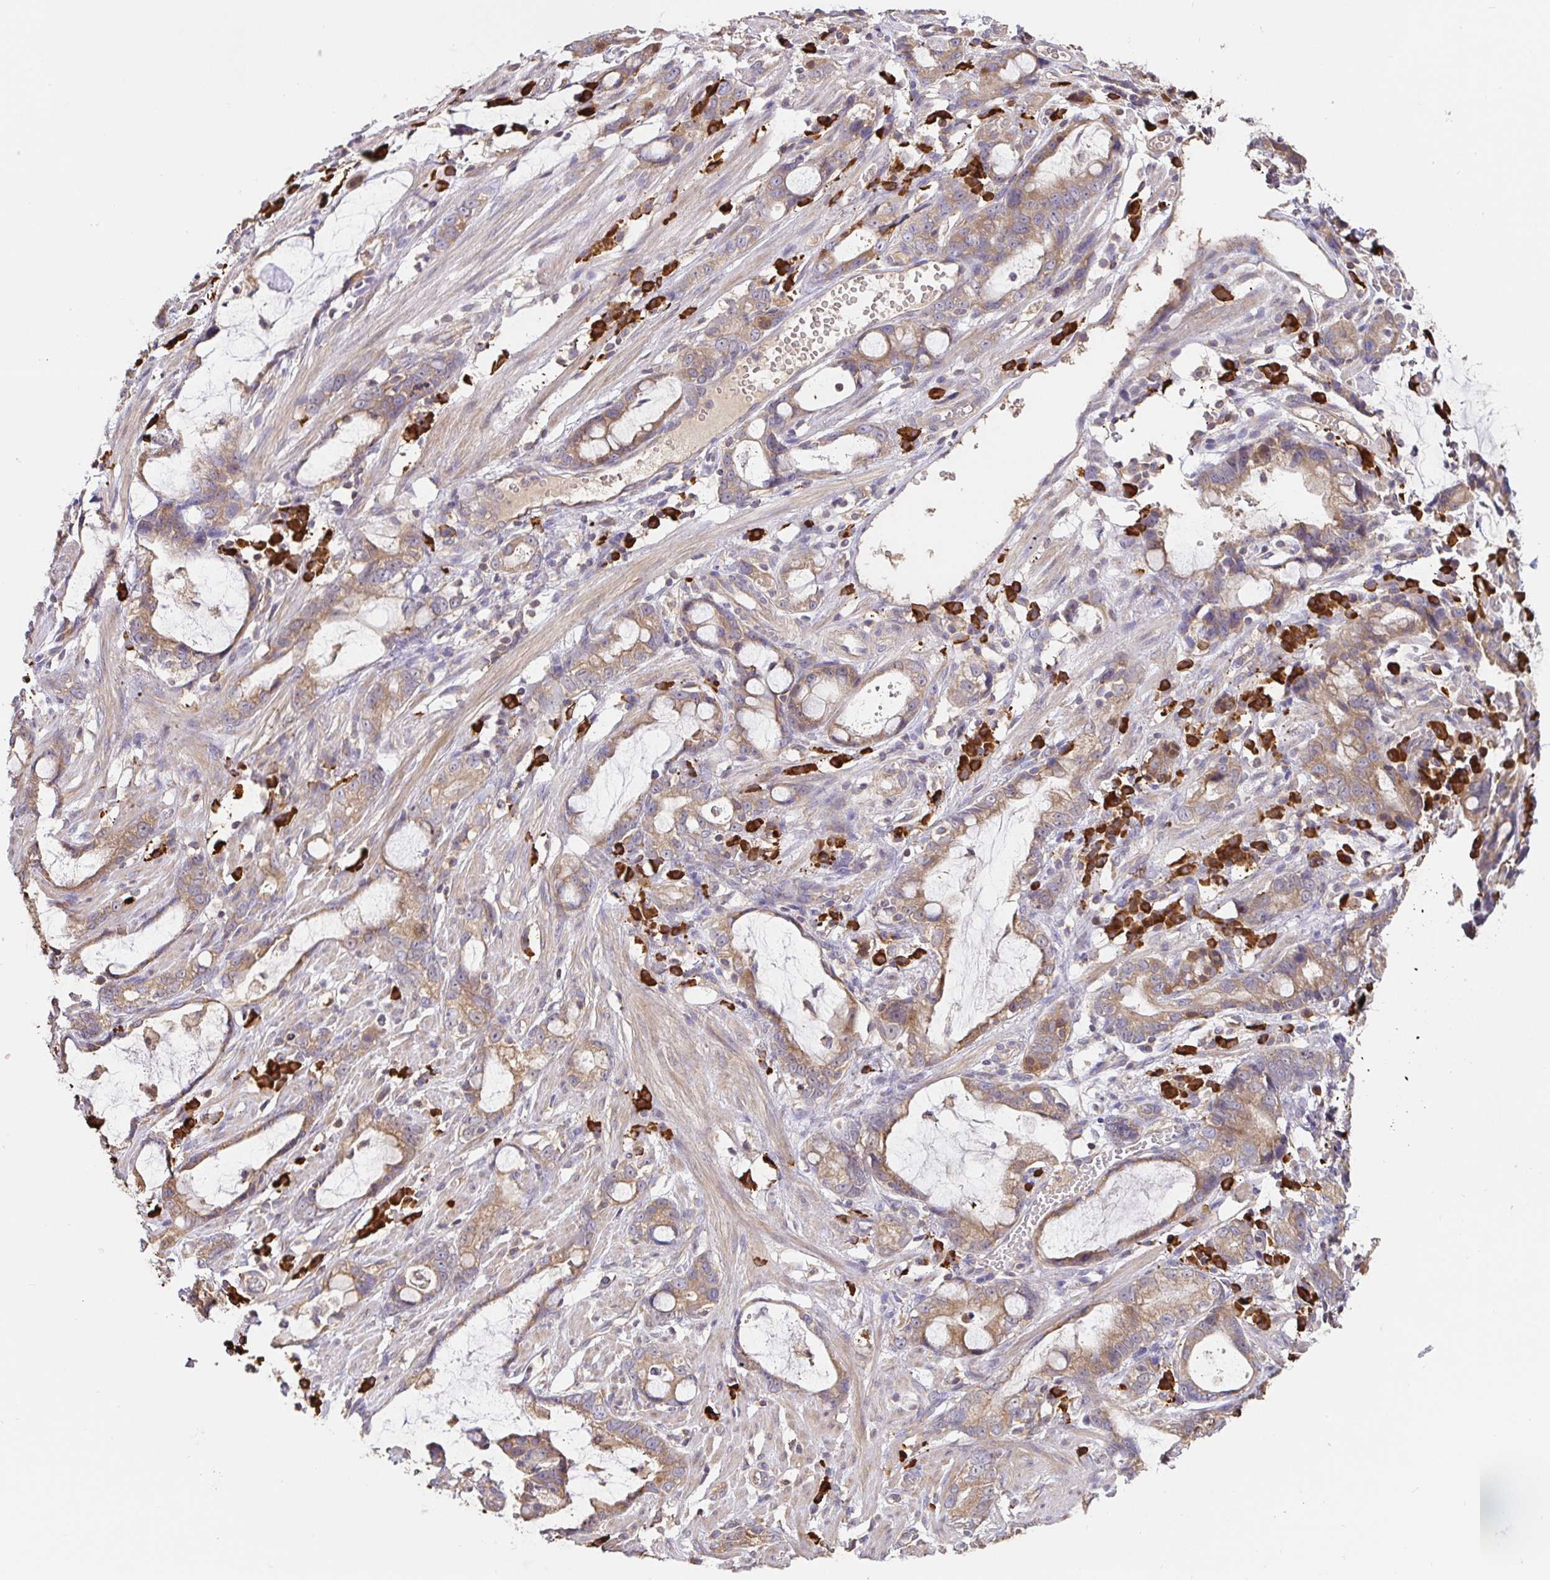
{"staining": {"intensity": "weak", "quantity": "25%-75%", "location": "cytoplasmic/membranous"}, "tissue": "stomach cancer", "cell_type": "Tumor cells", "image_type": "cancer", "snomed": [{"axis": "morphology", "description": "Adenocarcinoma, NOS"}, {"axis": "topography", "description": "Stomach"}], "caption": "Immunohistochemical staining of adenocarcinoma (stomach) displays low levels of weak cytoplasmic/membranous protein positivity in approximately 25%-75% of tumor cells.", "gene": "HAGH", "patient": {"sex": "male", "age": 55}}